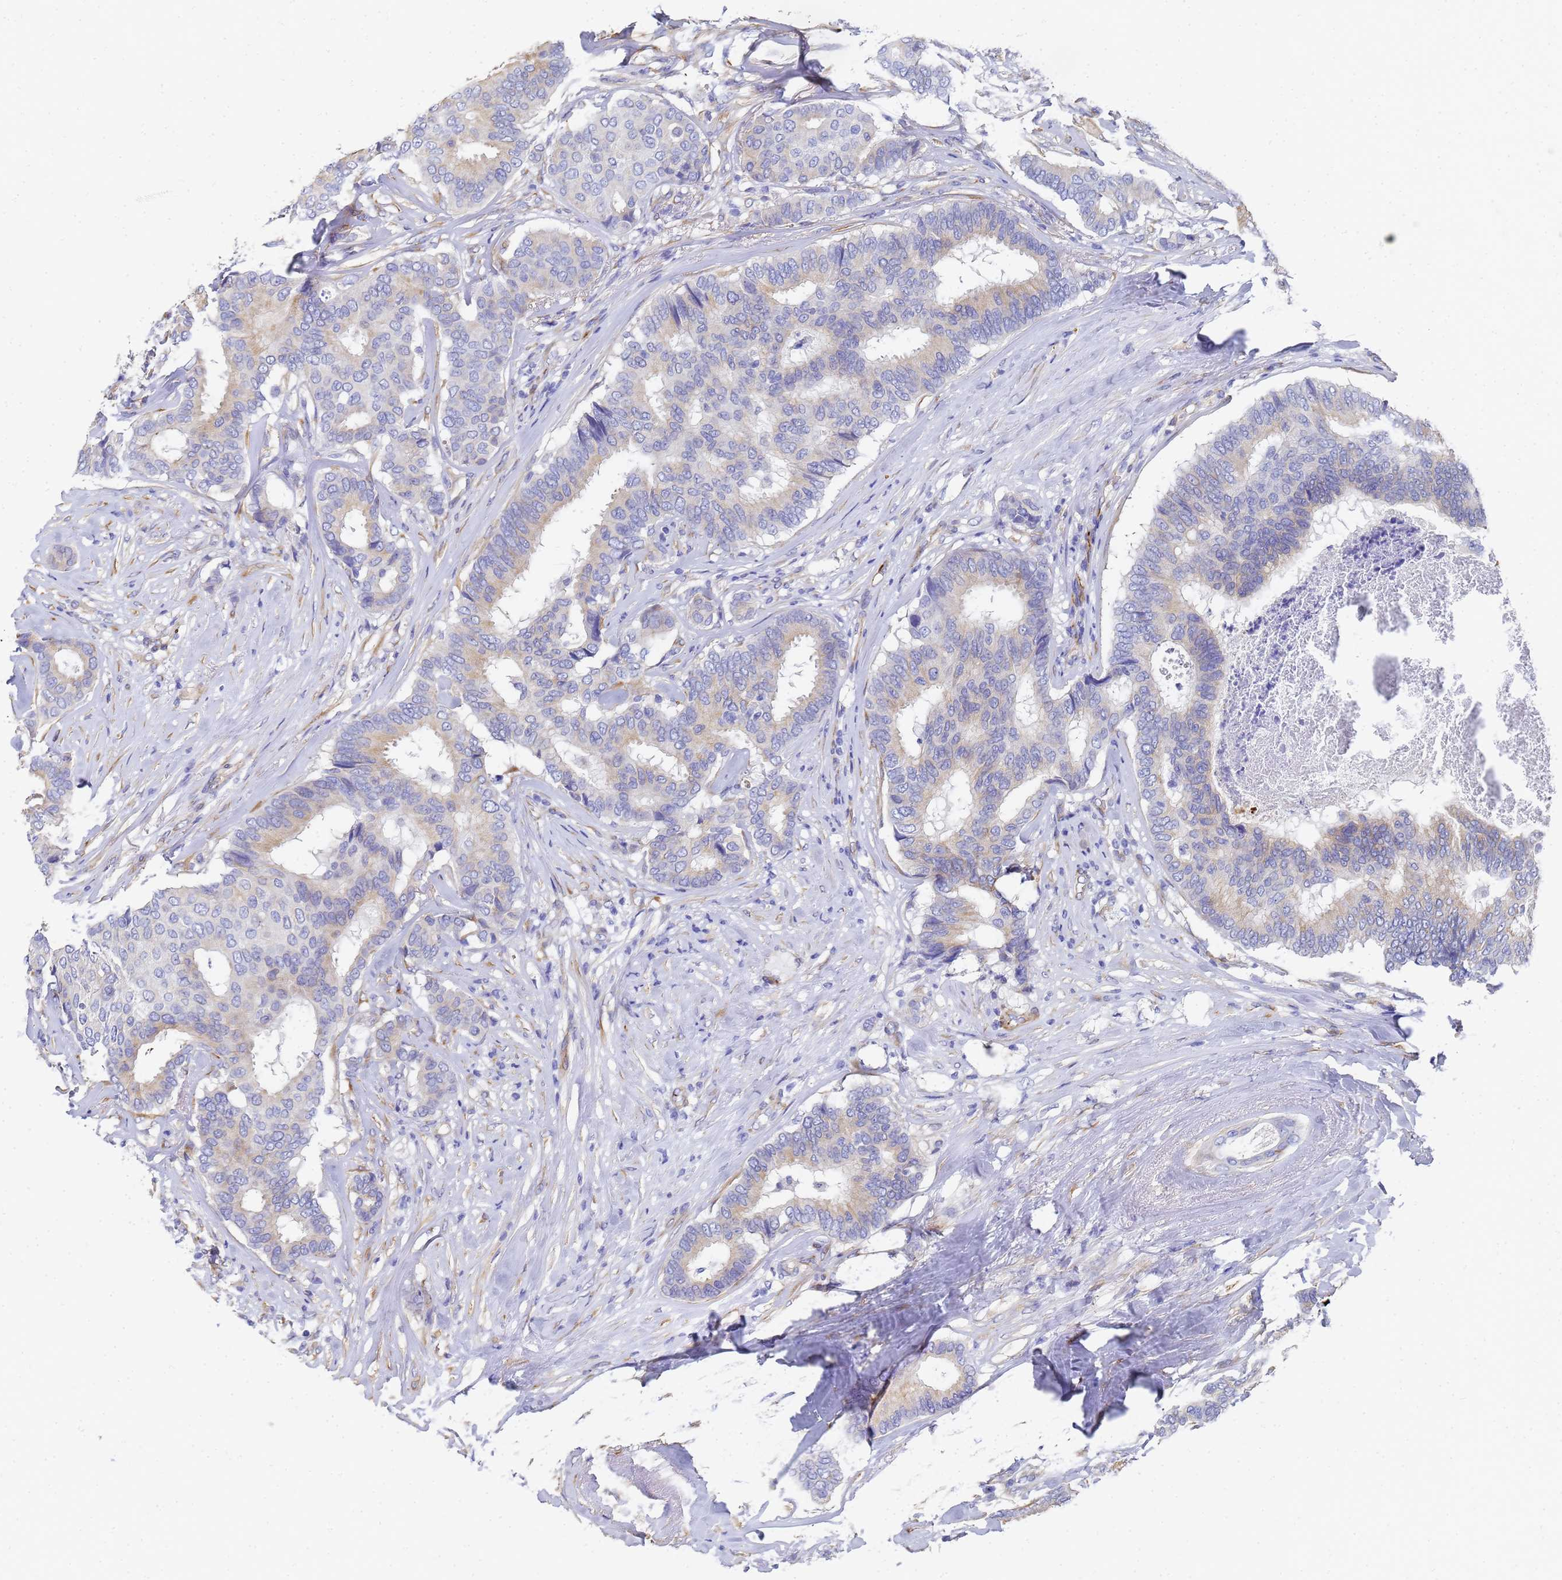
{"staining": {"intensity": "weak", "quantity": "25%-75%", "location": "cytoplasmic/membranous"}, "tissue": "breast cancer", "cell_type": "Tumor cells", "image_type": "cancer", "snomed": [{"axis": "morphology", "description": "Duct carcinoma"}, {"axis": "topography", "description": "Breast"}], "caption": "Breast cancer (infiltrating ductal carcinoma) stained with a brown dye reveals weak cytoplasmic/membranous positive staining in approximately 25%-75% of tumor cells.", "gene": "TUBB1", "patient": {"sex": "female", "age": 75}}